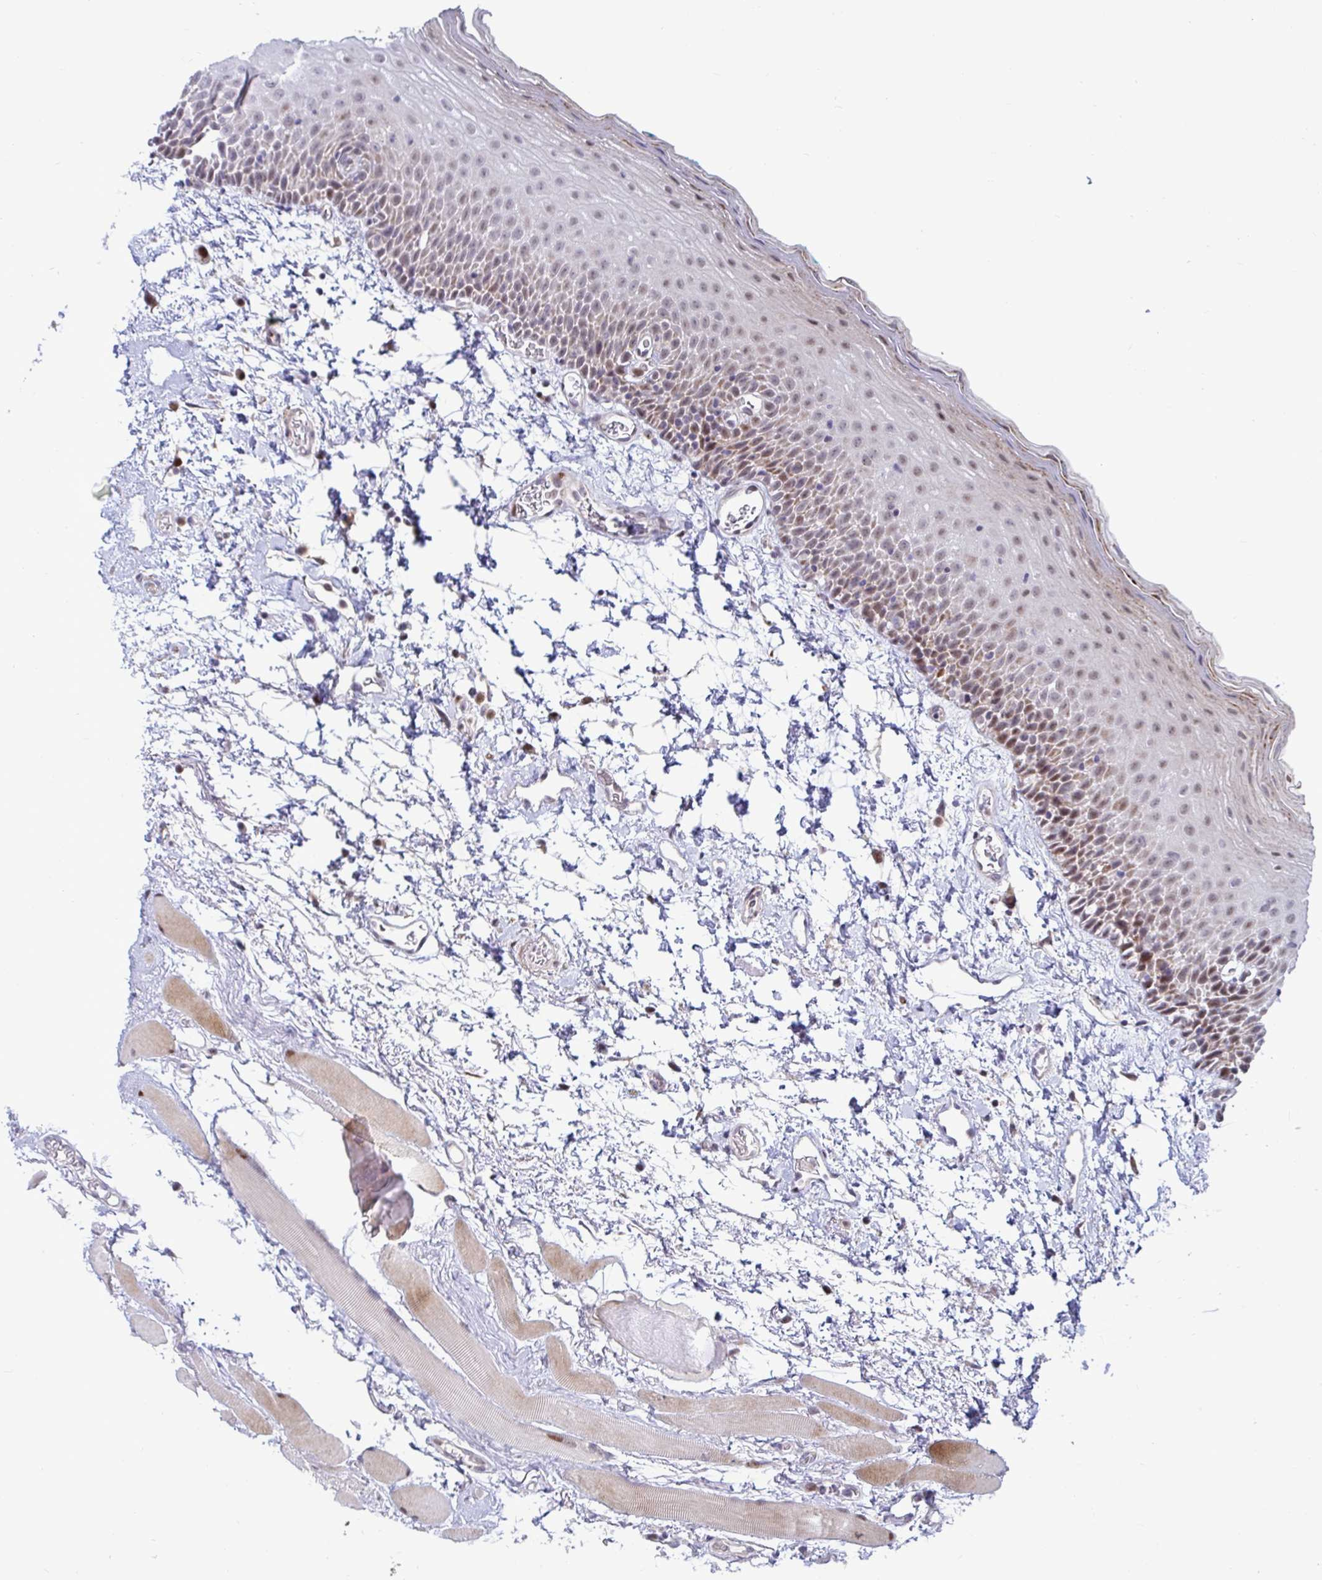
{"staining": {"intensity": "moderate", "quantity": "25%-75%", "location": "nuclear"}, "tissue": "oral mucosa", "cell_type": "Squamous epithelial cells", "image_type": "normal", "snomed": [{"axis": "morphology", "description": "Normal tissue, NOS"}, {"axis": "topography", "description": "Oral tissue"}], "caption": "Oral mucosa stained with DAB IHC shows medium levels of moderate nuclear positivity in approximately 25%-75% of squamous epithelial cells. (Brightfield microscopy of DAB IHC at high magnification).", "gene": "DZIP1", "patient": {"sex": "female", "age": 82}}